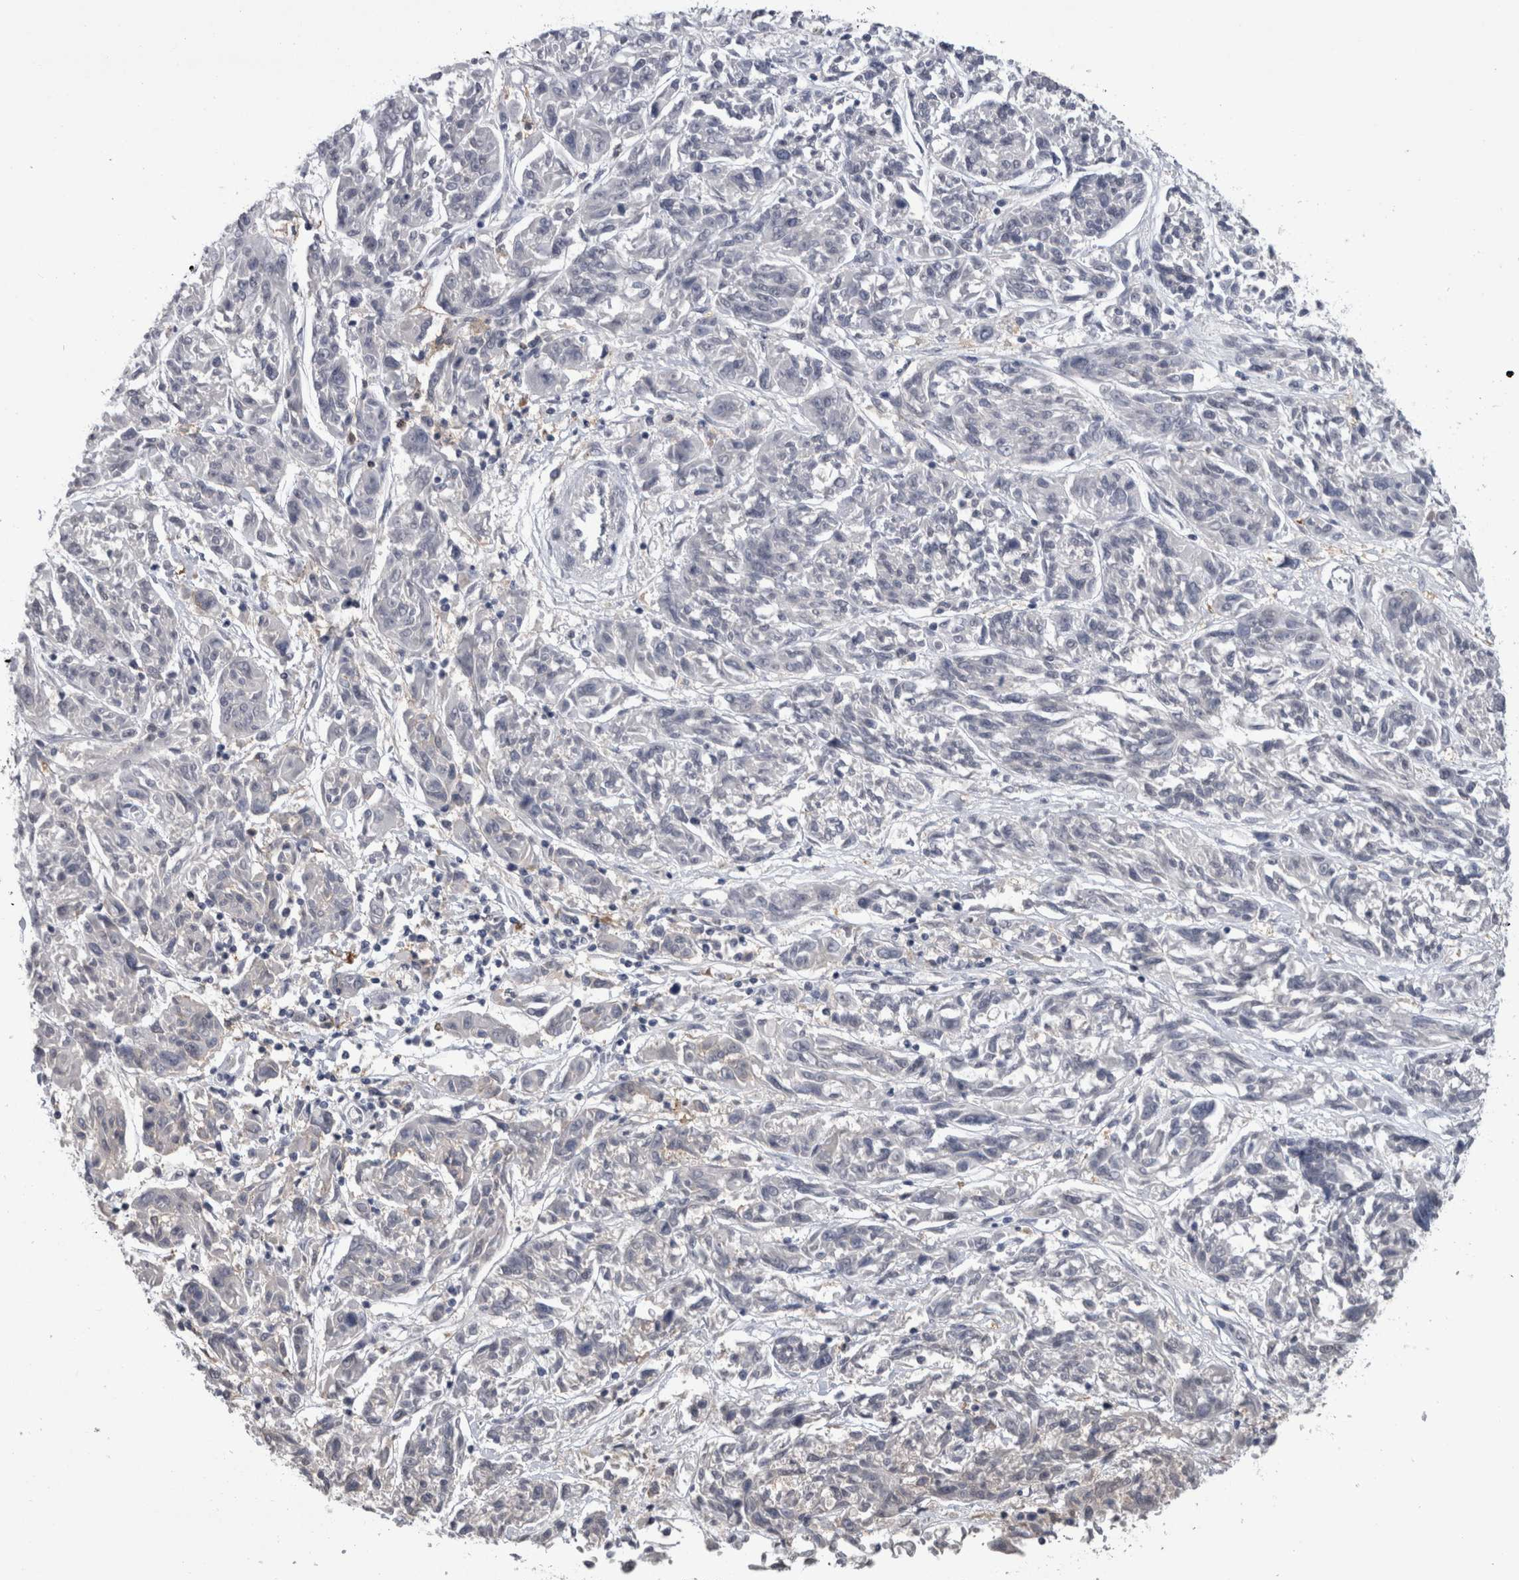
{"staining": {"intensity": "negative", "quantity": "none", "location": "none"}, "tissue": "melanoma", "cell_type": "Tumor cells", "image_type": "cancer", "snomed": [{"axis": "morphology", "description": "Malignant melanoma, NOS"}, {"axis": "topography", "description": "Skin"}], "caption": "Immunohistochemistry of melanoma displays no expression in tumor cells. Nuclei are stained in blue.", "gene": "PAX5", "patient": {"sex": "male", "age": 53}}